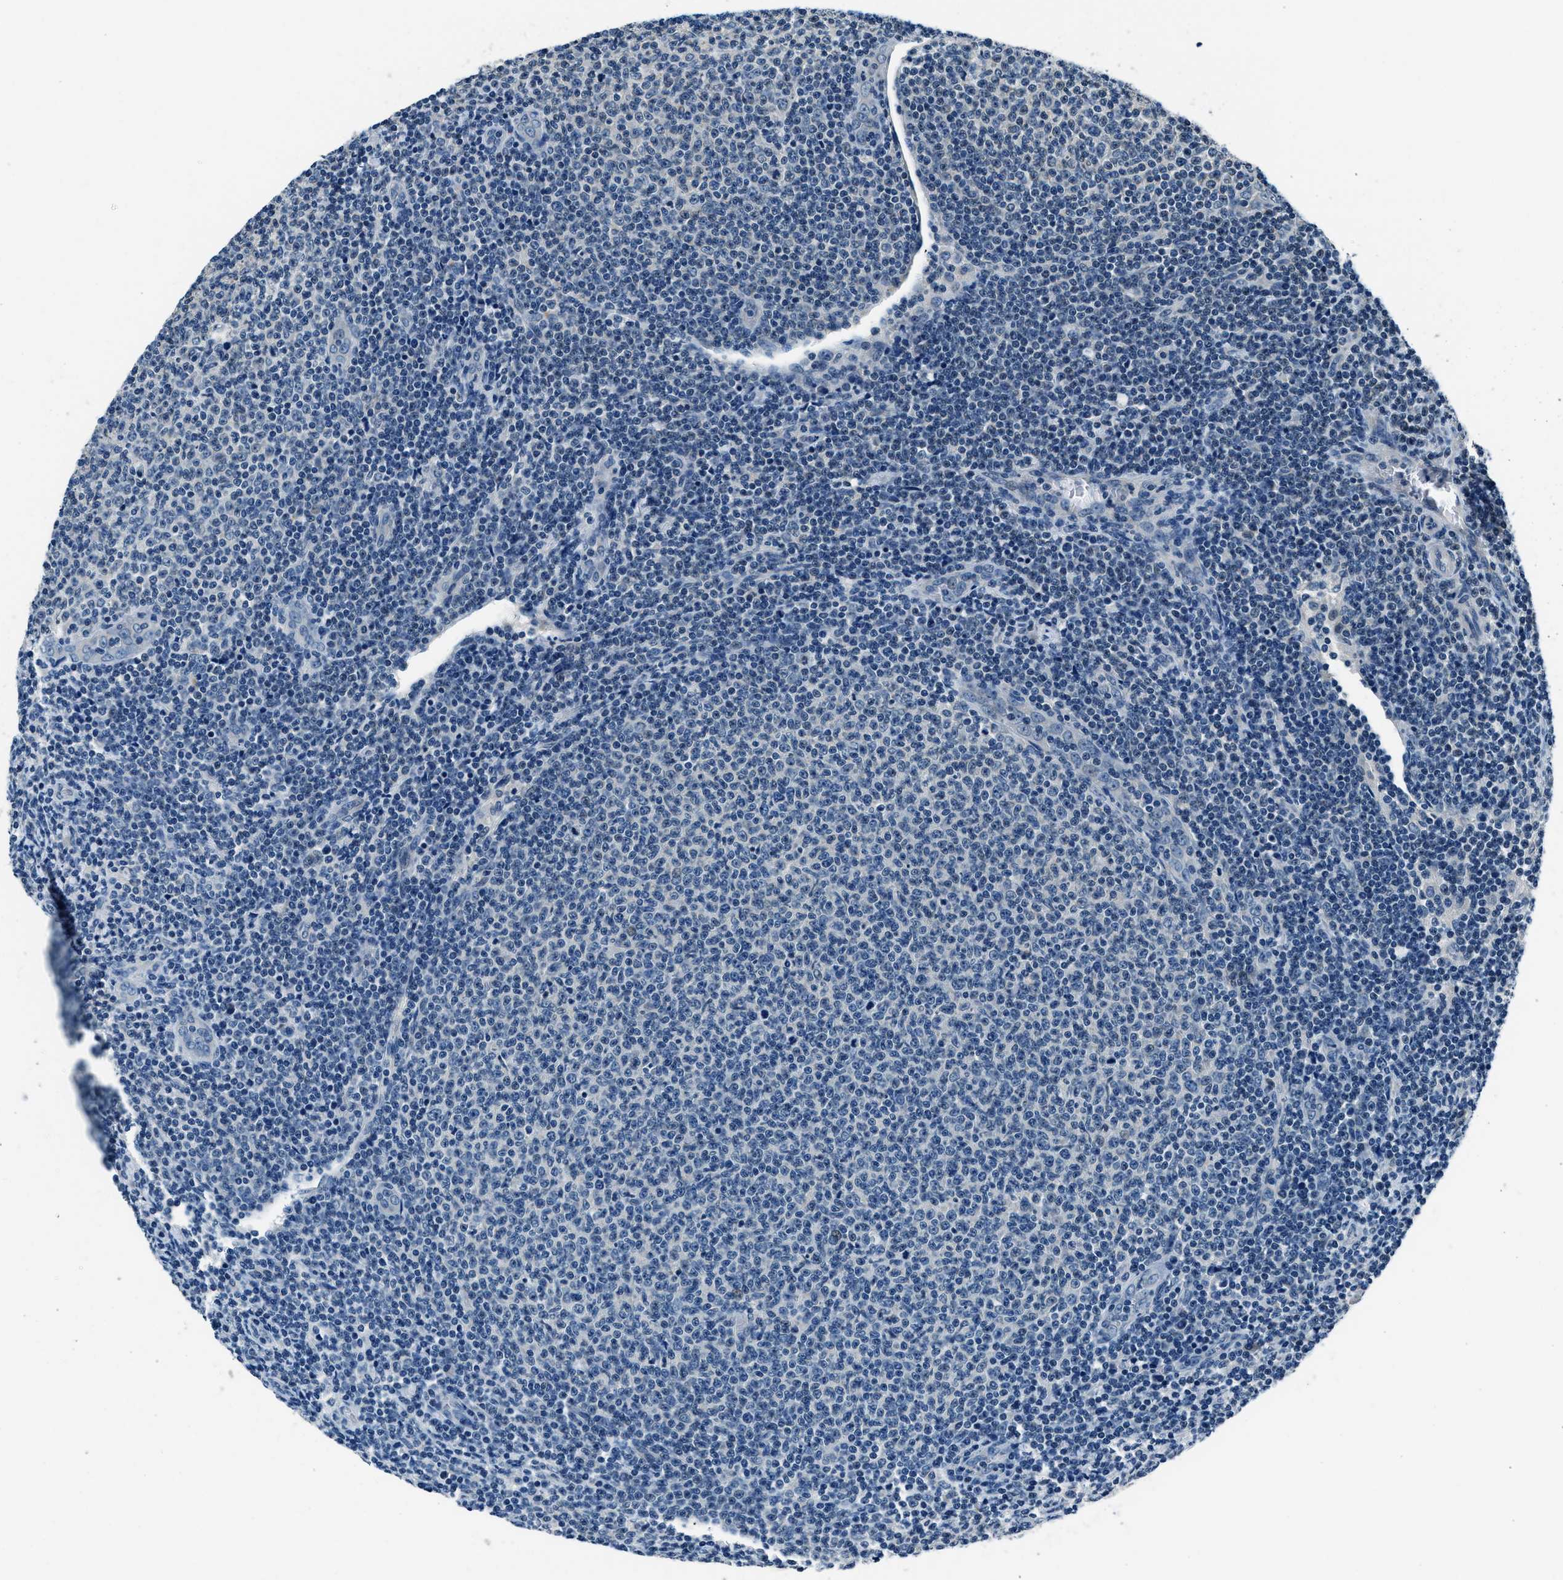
{"staining": {"intensity": "negative", "quantity": "none", "location": "none"}, "tissue": "lymphoma", "cell_type": "Tumor cells", "image_type": "cancer", "snomed": [{"axis": "morphology", "description": "Malignant lymphoma, non-Hodgkin's type, Low grade"}, {"axis": "topography", "description": "Lymph node"}], "caption": "DAB immunohistochemical staining of human low-grade malignant lymphoma, non-Hodgkin's type demonstrates no significant expression in tumor cells. (DAB IHC, high magnification).", "gene": "NME8", "patient": {"sex": "male", "age": 66}}